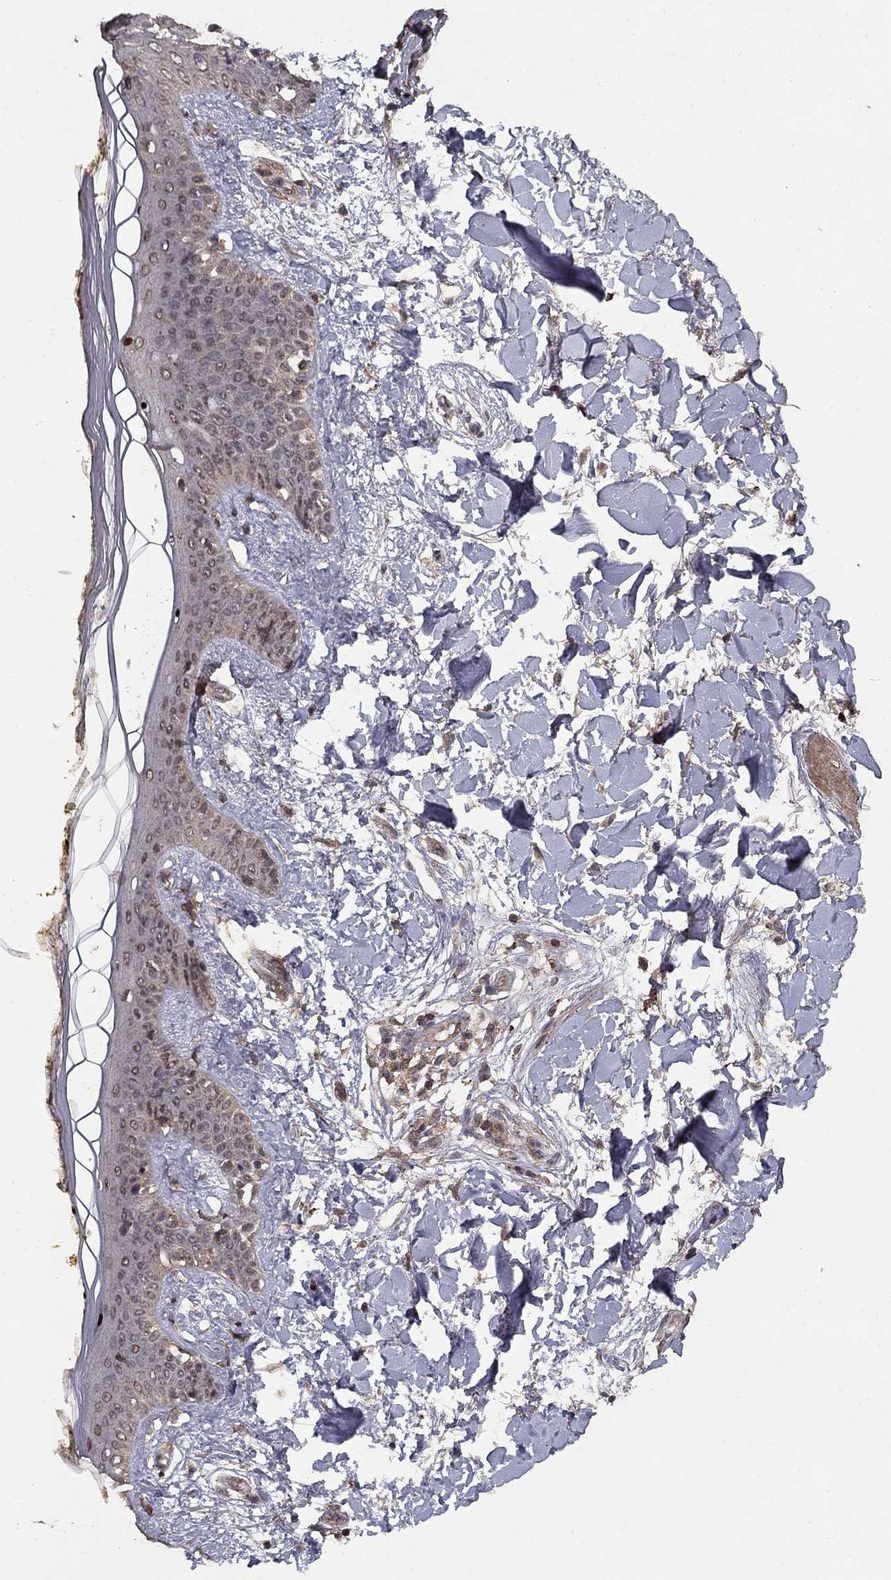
{"staining": {"intensity": "negative", "quantity": "none", "location": "none"}, "tissue": "skin", "cell_type": "Fibroblasts", "image_type": "normal", "snomed": [{"axis": "morphology", "description": "Normal tissue, NOS"}, {"axis": "topography", "description": "Skin"}], "caption": "A histopathology image of human skin is negative for staining in fibroblasts. (Stains: DAB immunohistochemistry (IHC) with hematoxylin counter stain, Microscopy: brightfield microscopy at high magnification).", "gene": "PRDM1", "patient": {"sex": "female", "age": 34}}